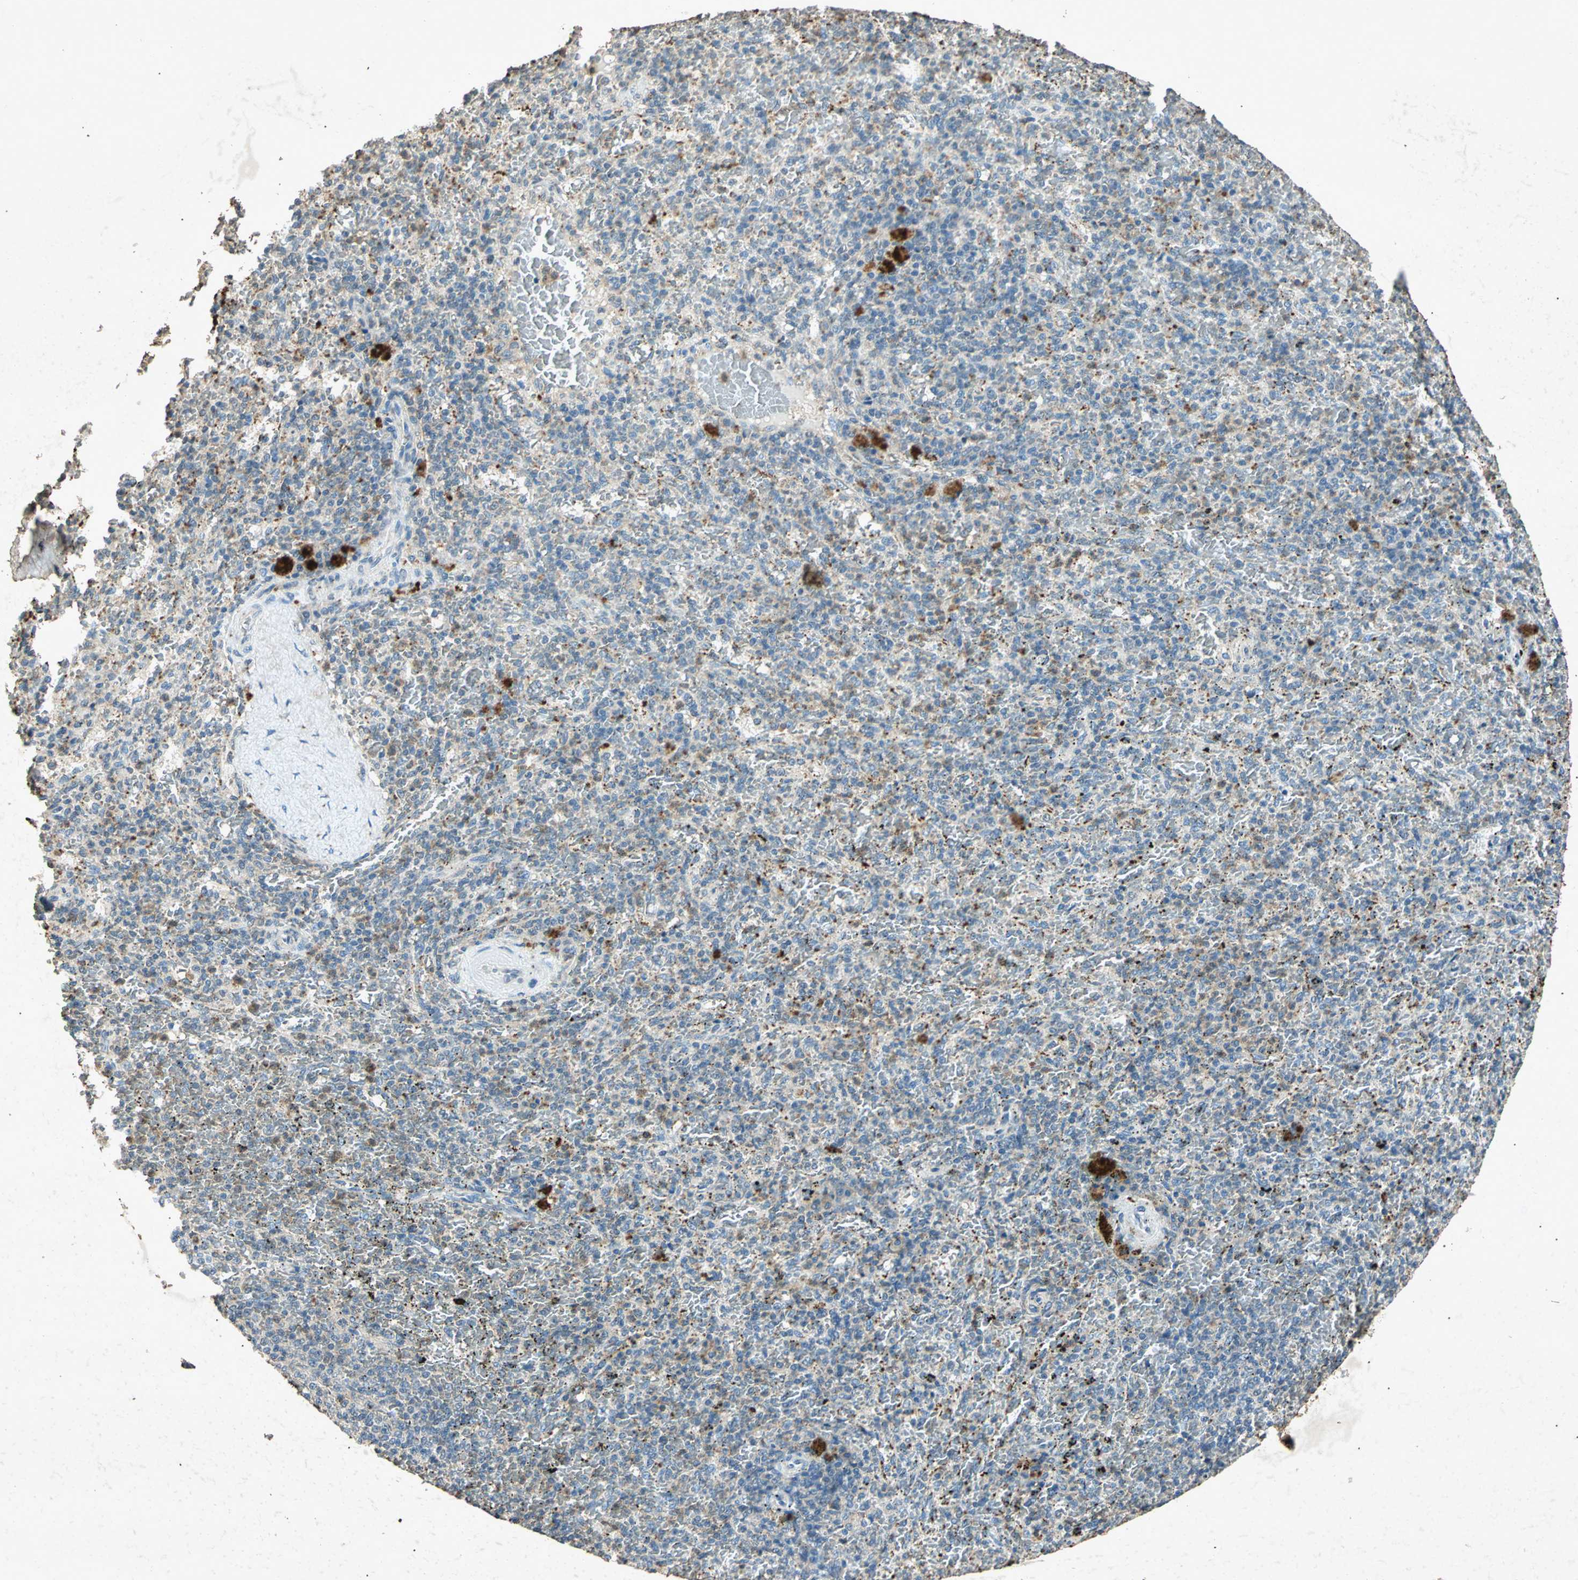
{"staining": {"intensity": "weak", "quantity": "25%-75%", "location": "cytoplasmic/membranous"}, "tissue": "spleen", "cell_type": "Cells in red pulp", "image_type": "normal", "snomed": [{"axis": "morphology", "description": "Normal tissue, NOS"}, {"axis": "topography", "description": "Spleen"}], "caption": "Immunohistochemical staining of unremarkable human spleen demonstrates low levels of weak cytoplasmic/membranous positivity in approximately 25%-75% of cells in red pulp.", "gene": "PSEN1", "patient": {"sex": "female", "age": 43}}